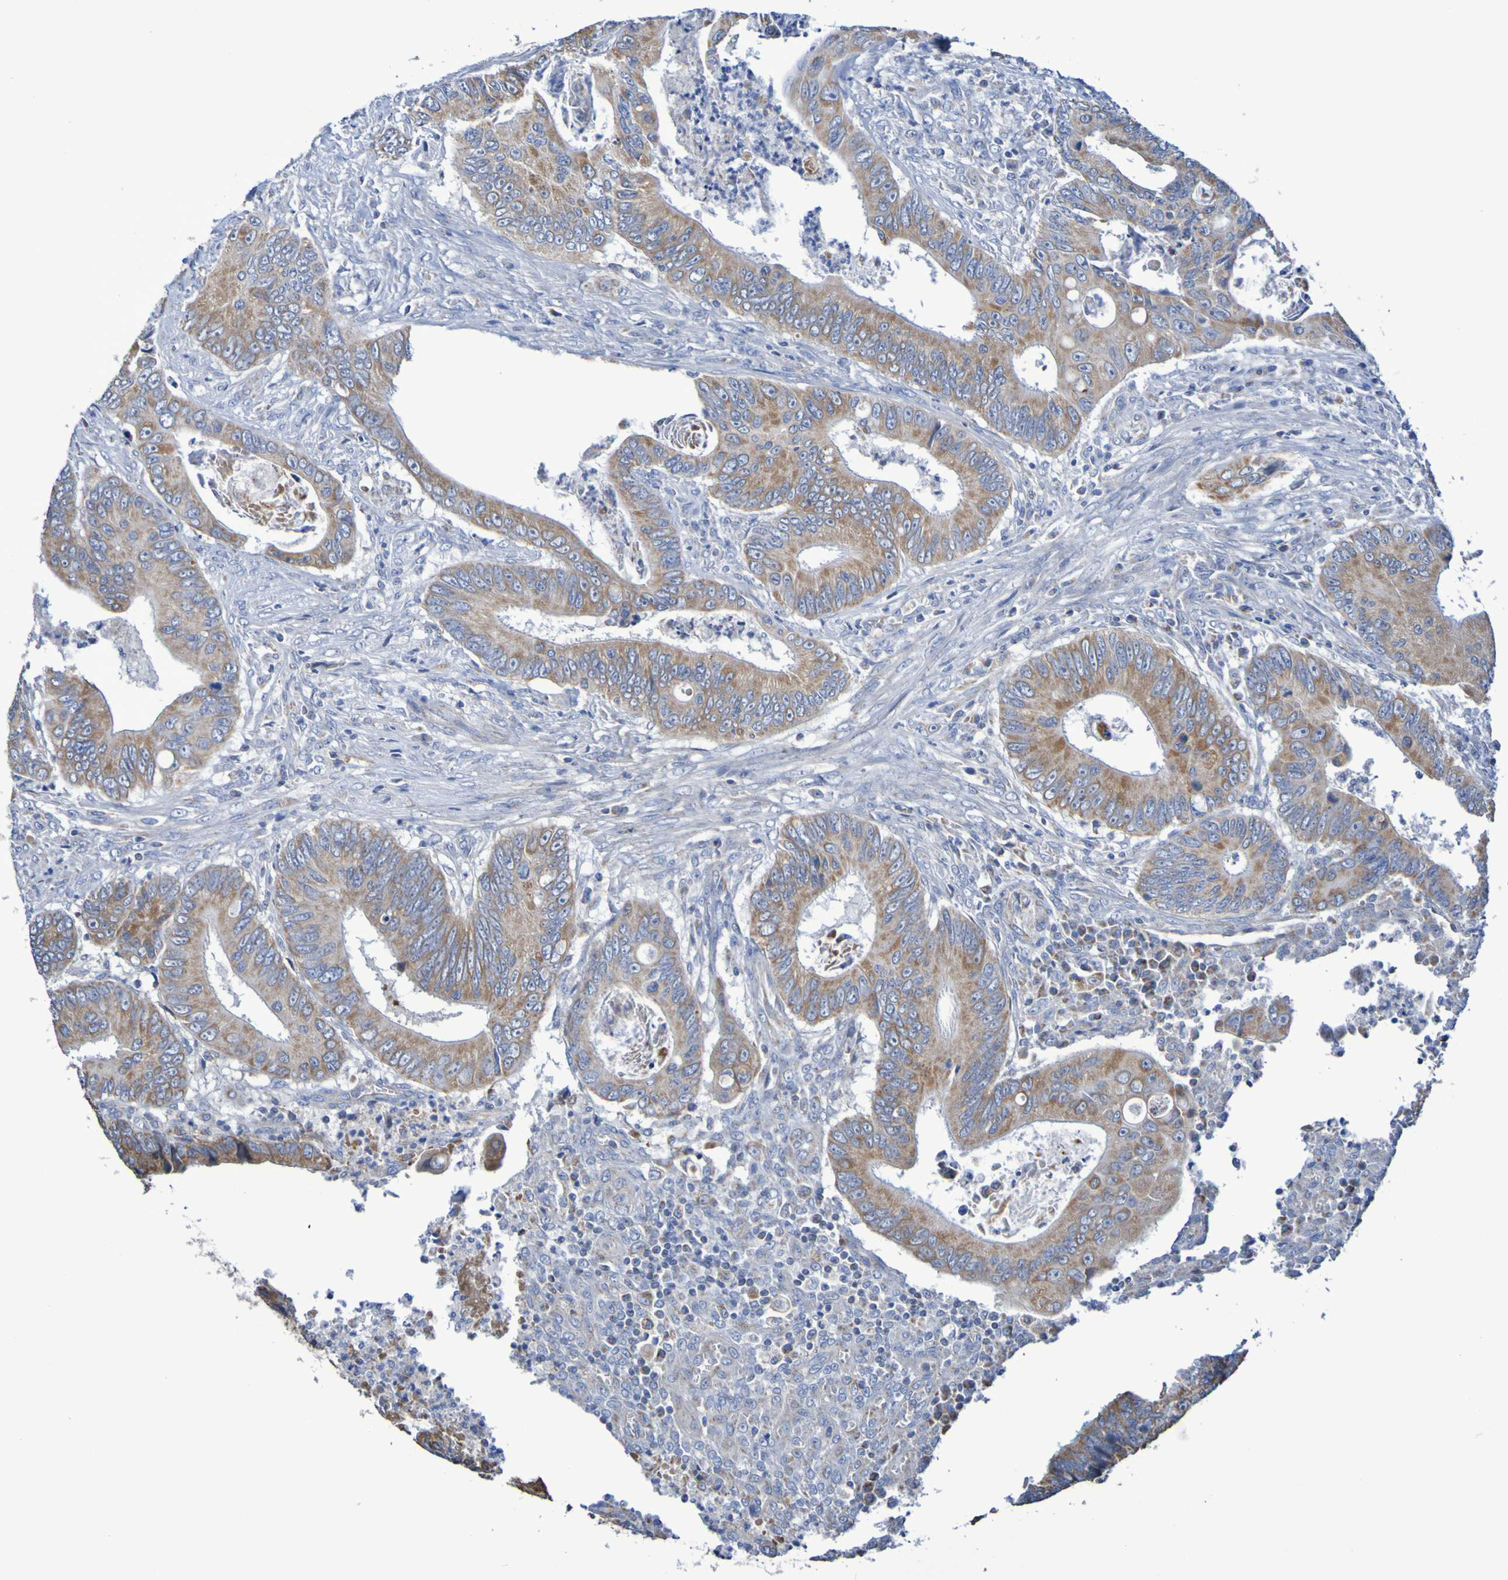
{"staining": {"intensity": "moderate", "quantity": ">75%", "location": "cytoplasmic/membranous"}, "tissue": "colorectal cancer", "cell_type": "Tumor cells", "image_type": "cancer", "snomed": [{"axis": "morphology", "description": "Inflammation, NOS"}, {"axis": "morphology", "description": "Adenocarcinoma, NOS"}, {"axis": "topography", "description": "Colon"}], "caption": "Immunohistochemical staining of adenocarcinoma (colorectal) exhibits moderate cytoplasmic/membranous protein positivity in approximately >75% of tumor cells.", "gene": "CNTN2", "patient": {"sex": "male", "age": 72}}